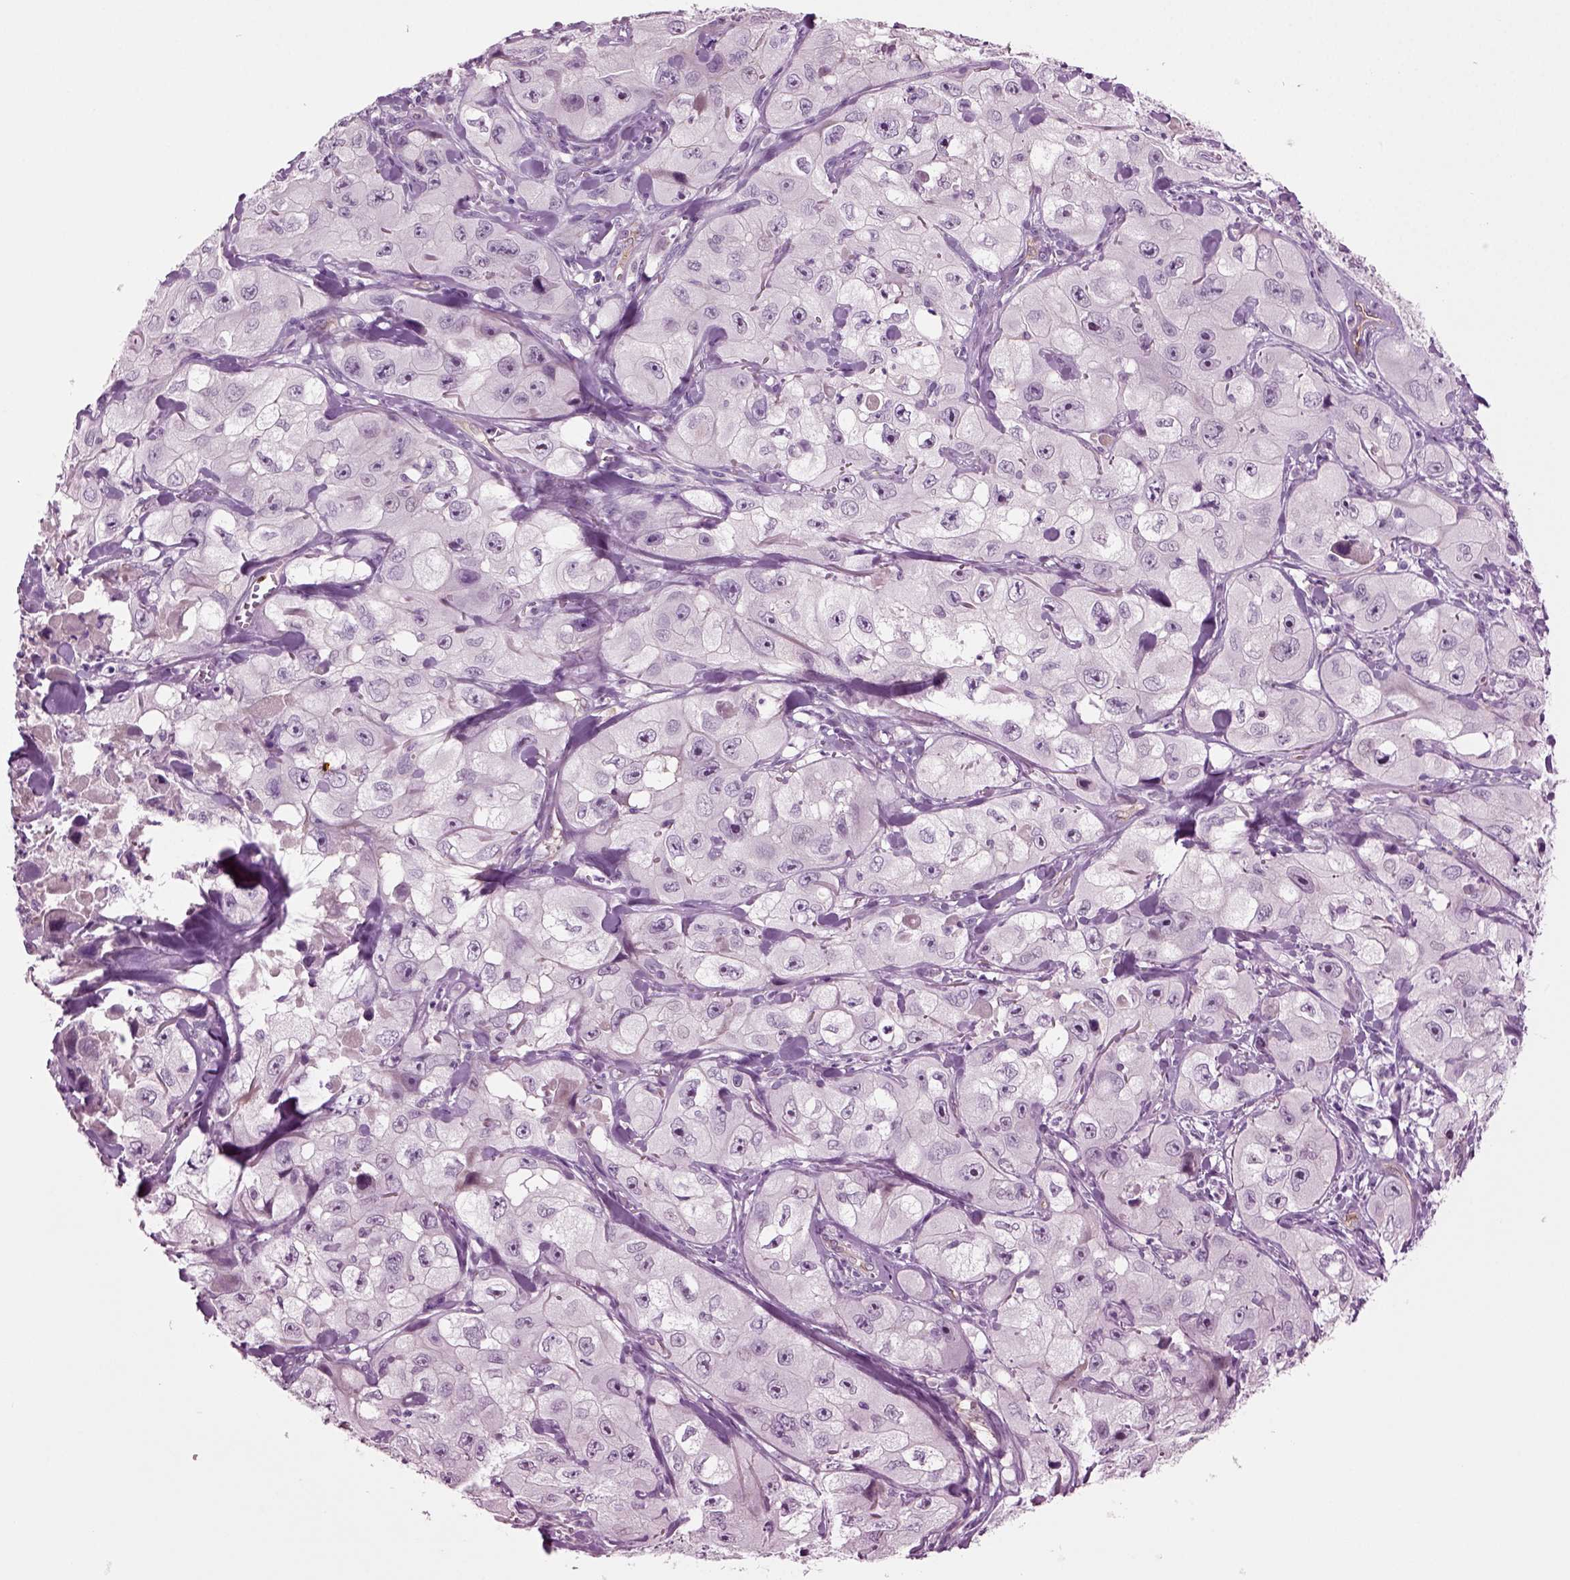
{"staining": {"intensity": "negative", "quantity": "none", "location": "none"}, "tissue": "skin cancer", "cell_type": "Tumor cells", "image_type": "cancer", "snomed": [{"axis": "morphology", "description": "Squamous cell carcinoma, NOS"}, {"axis": "topography", "description": "Skin"}, {"axis": "topography", "description": "Subcutis"}], "caption": "DAB (3,3'-diaminobenzidine) immunohistochemical staining of human squamous cell carcinoma (skin) exhibits no significant staining in tumor cells.", "gene": "COL9A2", "patient": {"sex": "male", "age": 73}}